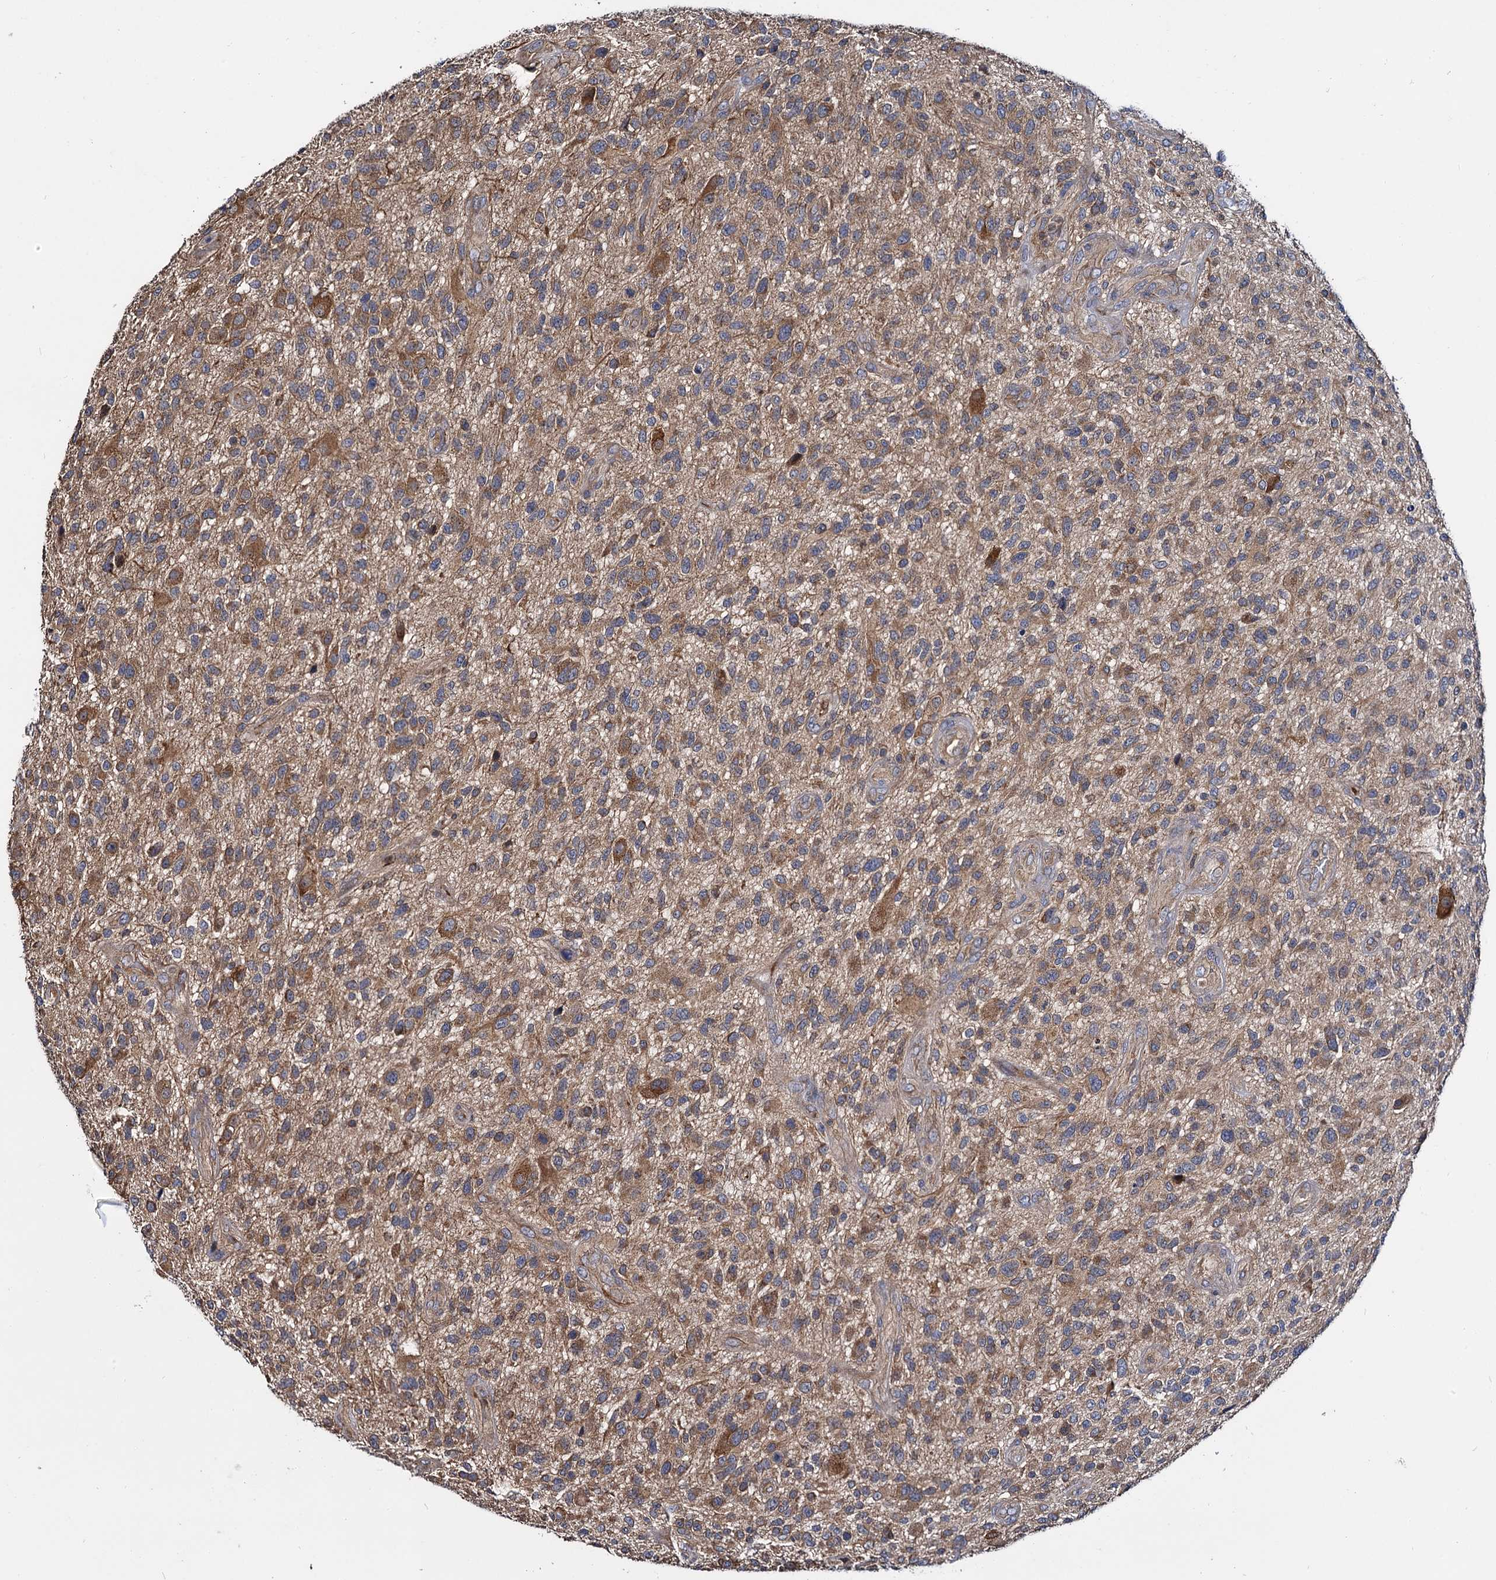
{"staining": {"intensity": "moderate", "quantity": ">75%", "location": "cytoplasmic/membranous"}, "tissue": "glioma", "cell_type": "Tumor cells", "image_type": "cancer", "snomed": [{"axis": "morphology", "description": "Glioma, malignant, High grade"}, {"axis": "topography", "description": "Brain"}], "caption": "This histopathology image reveals malignant glioma (high-grade) stained with immunohistochemistry to label a protein in brown. The cytoplasmic/membranous of tumor cells show moderate positivity for the protein. Nuclei are counter-stained blue.", "gene": "CEP192", "patient": {"sex": "male", "age": 47}}